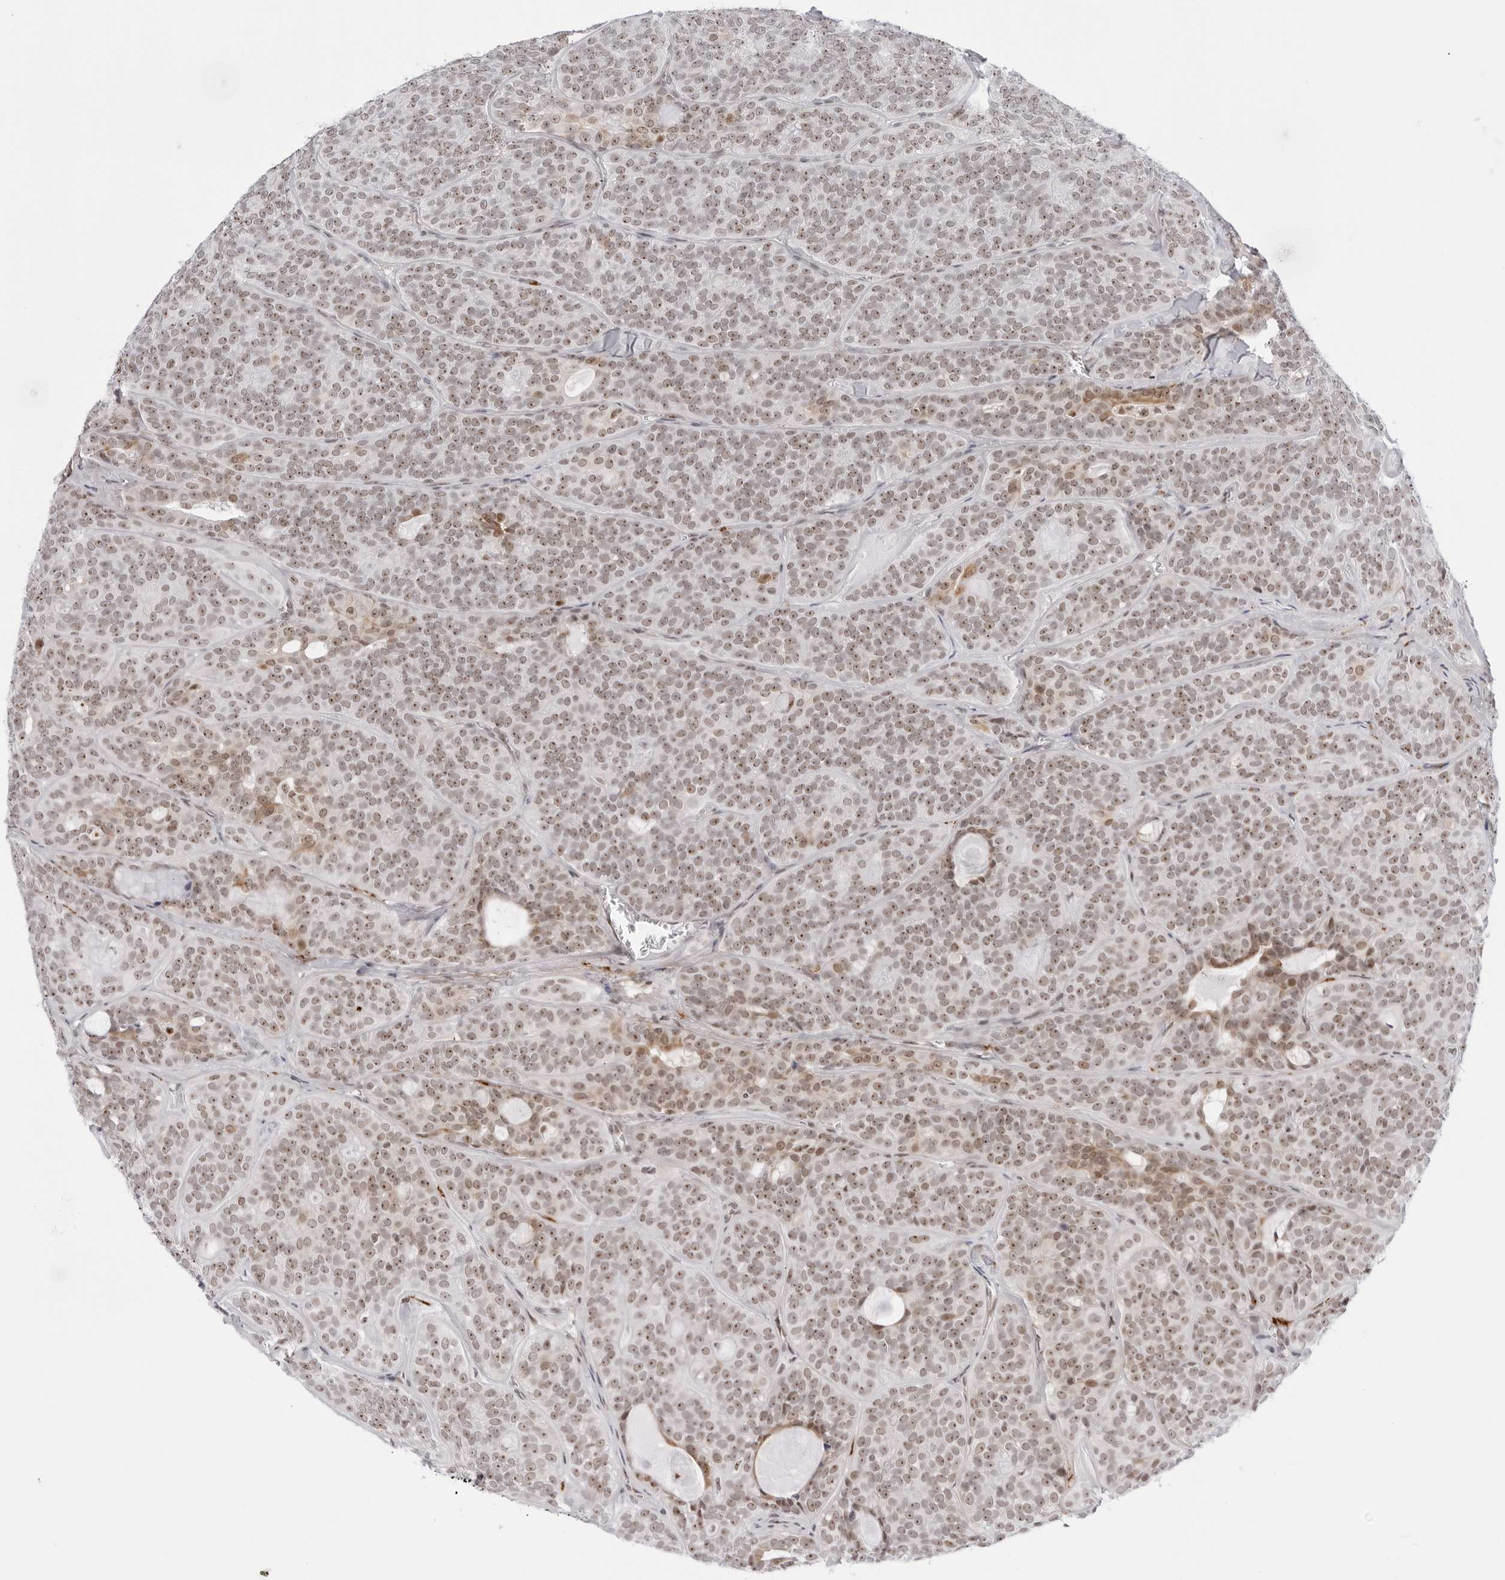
{"staining": {"intensity": "moderate", "quantity": ">75%", "location": "cytoplasmic/membranous,nuclear"}, "tissue": "head and neck cancer", "cell_type": "Tumor cells", "image_type": "cancer", "snomed": [{"axis": "morphology", "description": "Adenocarcinoma, NOS"}, {"axis": "topography", "description": "Head-Neck"}], "caption": "Brown immunohistochemical staining in head and neck cancer demonstrates moderate cytoplasmic/membranous and nuclear expression in about >75% of tumor cells.", "gene": "C1orf162", "patient": {"sex": "male", "age": 66}}